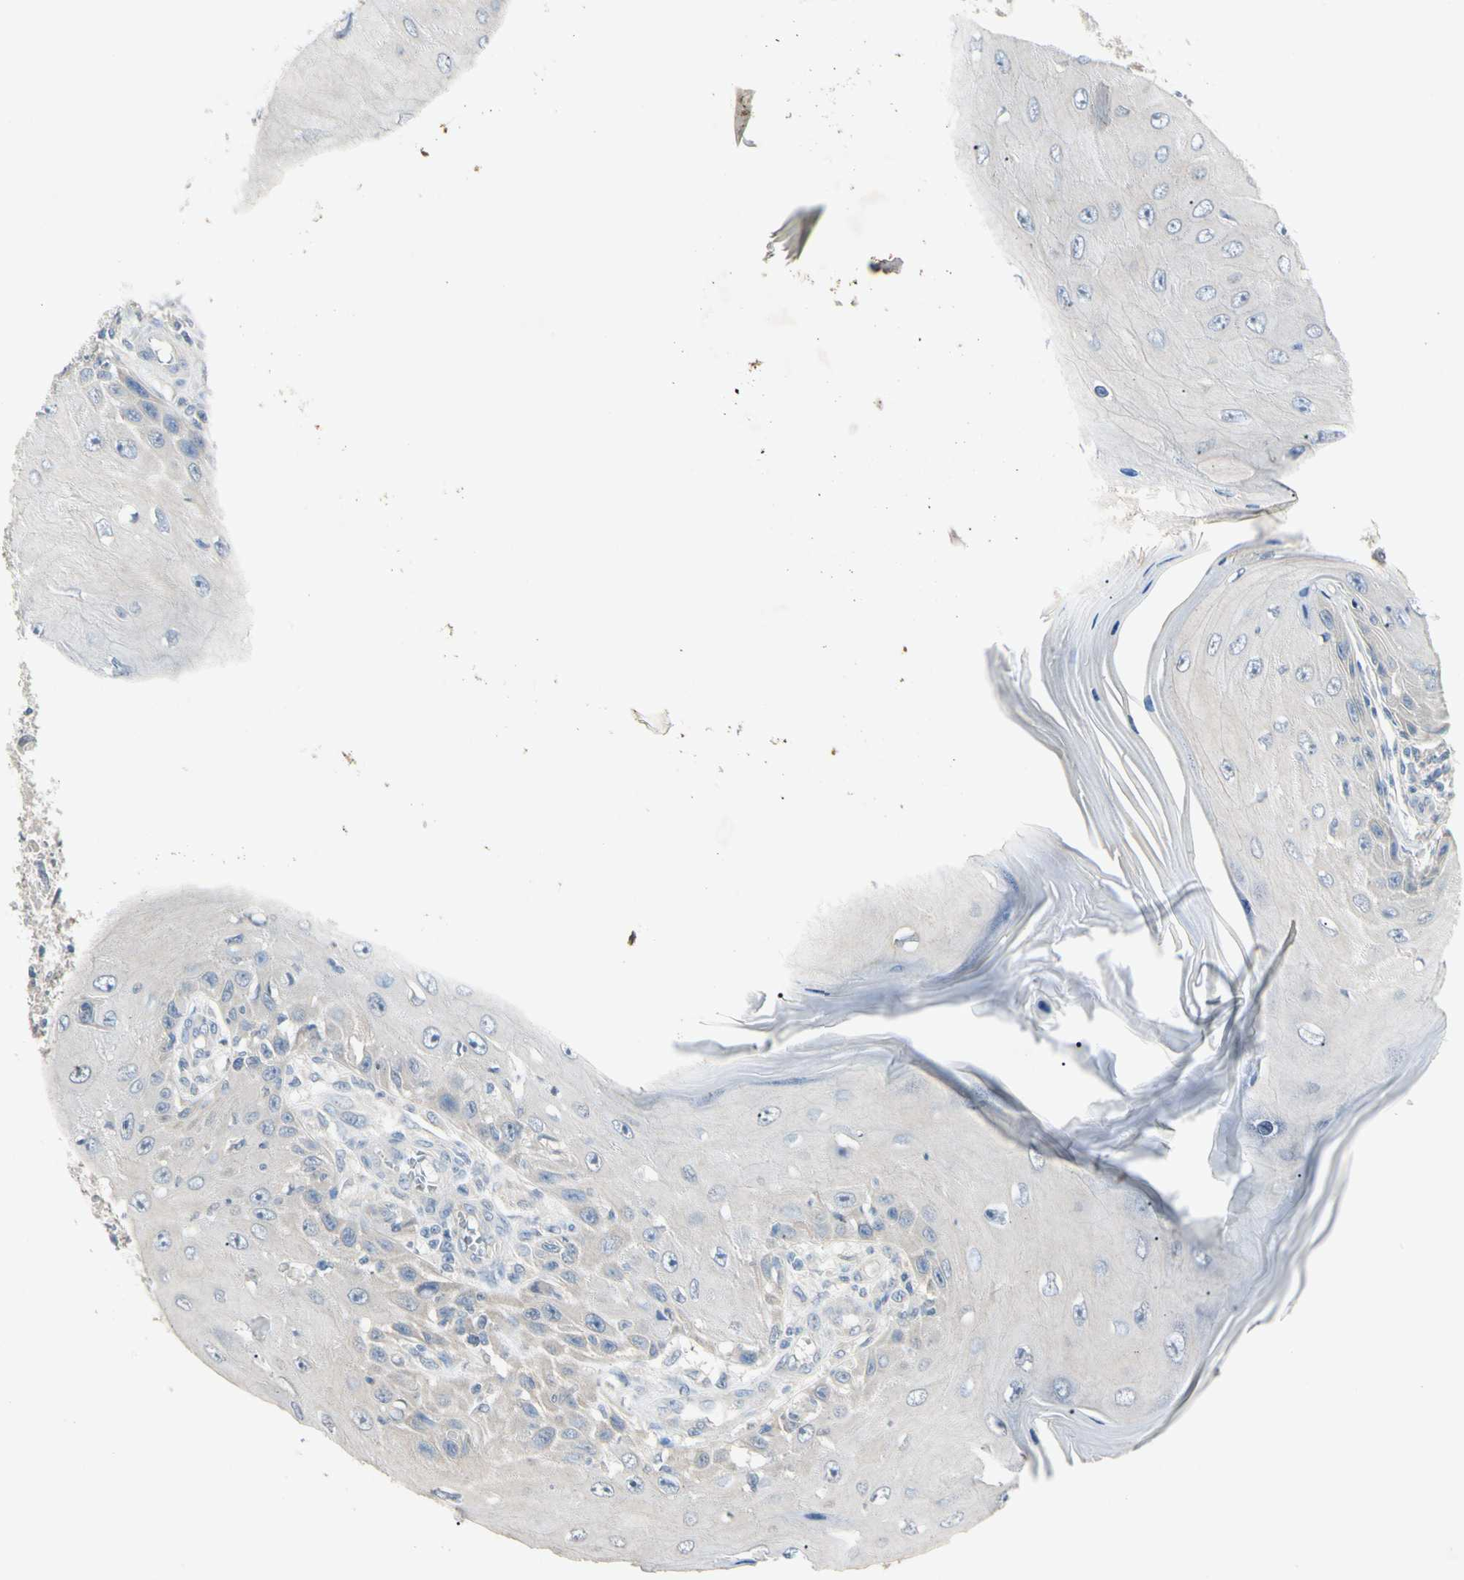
{"staining": {"intensity": "negative", "quantity": "none", "location": "none"}, "tissue": "skin cancer", "cell_type": "Tumor cells", "image_type": "cancer", "snomed": [{"axis": "morphology", "description": "Squamous cell carcinoma, NOS"}, {"axis": "topography", "description": "Skin"}], "caption": "Immunohistochemistry (IHC) of skin cancer displays no expression in tumor cells.", "gene": "PRSS21", "patient": {"sex": "female", "age": 73}}